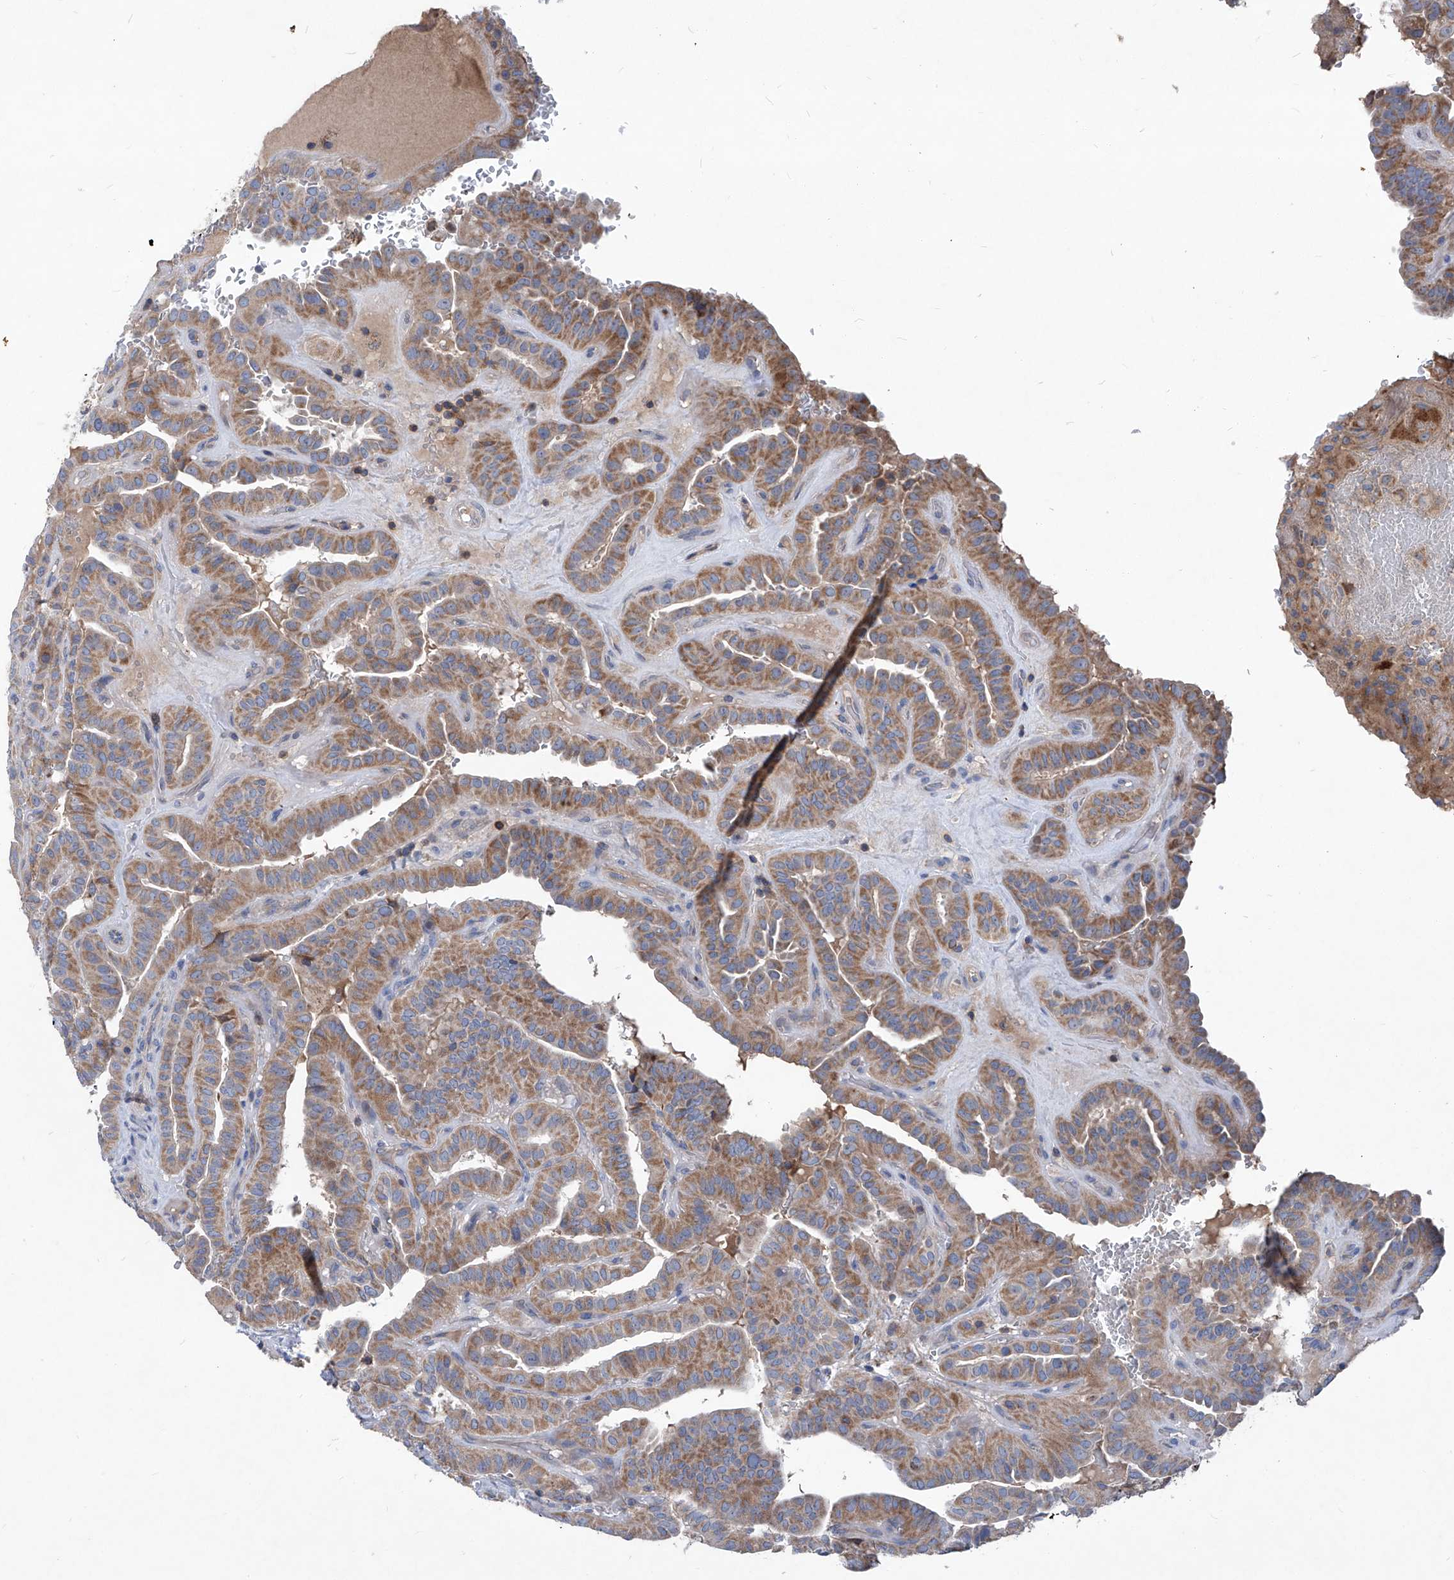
{"staining": {"intensity": "moderate", "quantity": ">75%", "location": "cytoplasmic/membranous"}, "tissue": "thyroid cancer", "cell_type": "Tumor cells", "image_type": "cancer", "snomed": [{"axis": "morphology", "description": "Papillary adenocarcinoma, NOS"}, {"axis": "topography", "description": "Thyroid gland"}], "caption": "Immunohistochemical staining of thyroid cancer (papillary adenocarcinoma) demonstrates medium levels of moderate cytoplasmic/membranous protein positivity in approximately >75% of tumor cells.", "gene": "EPHA8", "patient": {"sex": "male", "age": 77}}